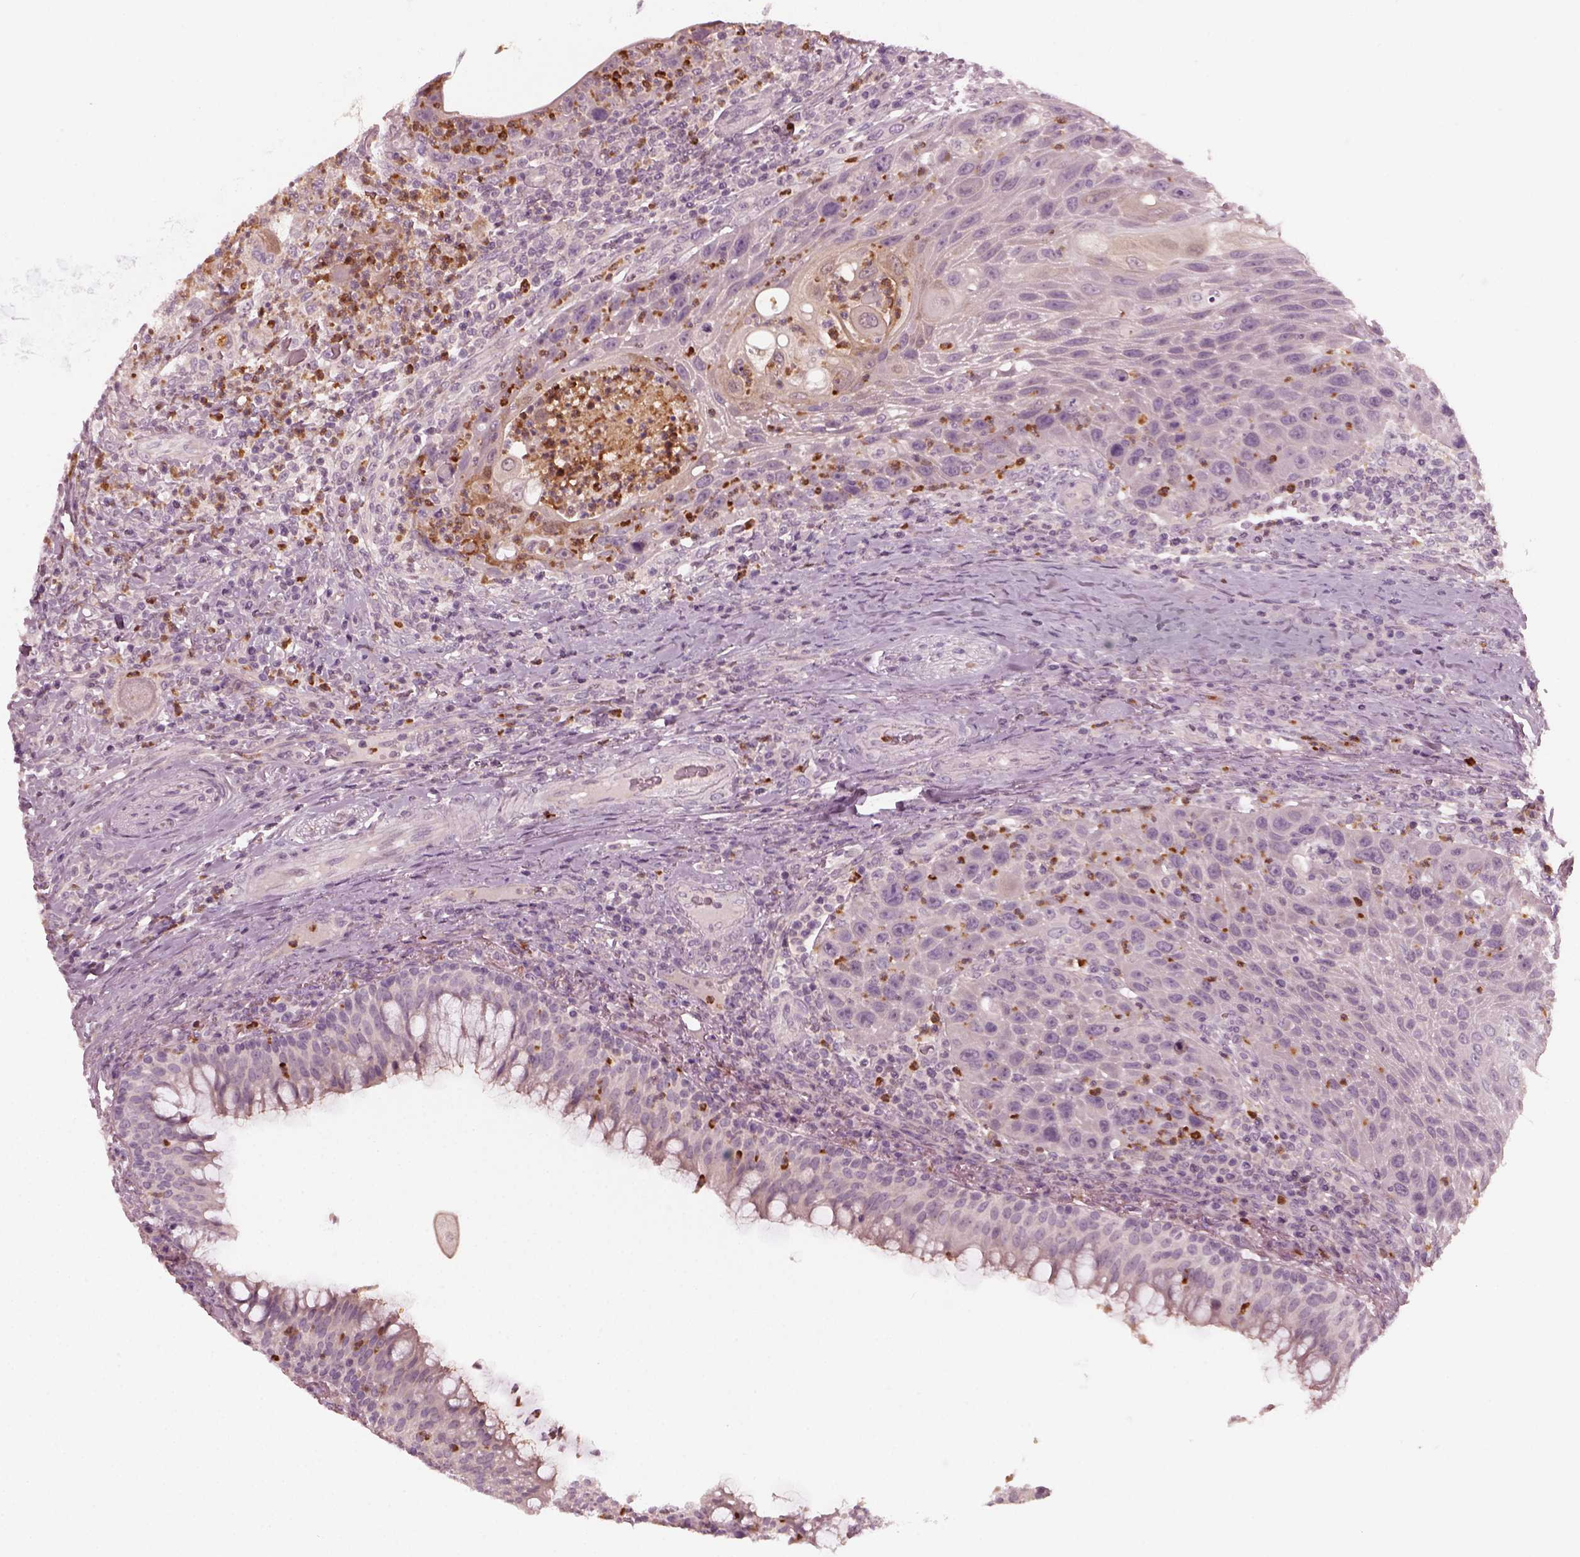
{"staining": {"intensity": "negative", "quantity": "none", "location": "none"}, "tissue": "head and neck cancer", "cell_type": "Tumor cells", "image_type": "cancer", "snomed": [{"axis": "morphology", "description": "Squamous cell carcinoma, NOS"}, {"axis": "topography", "description": "Head-Neck"}], "caption": "Protein analysis of head and neck squamous cell carcinoma demonstrates no significant positivity in tumor cells.", "gene": "CHIT1", "patient": {"sex": "male", "age": 69}}